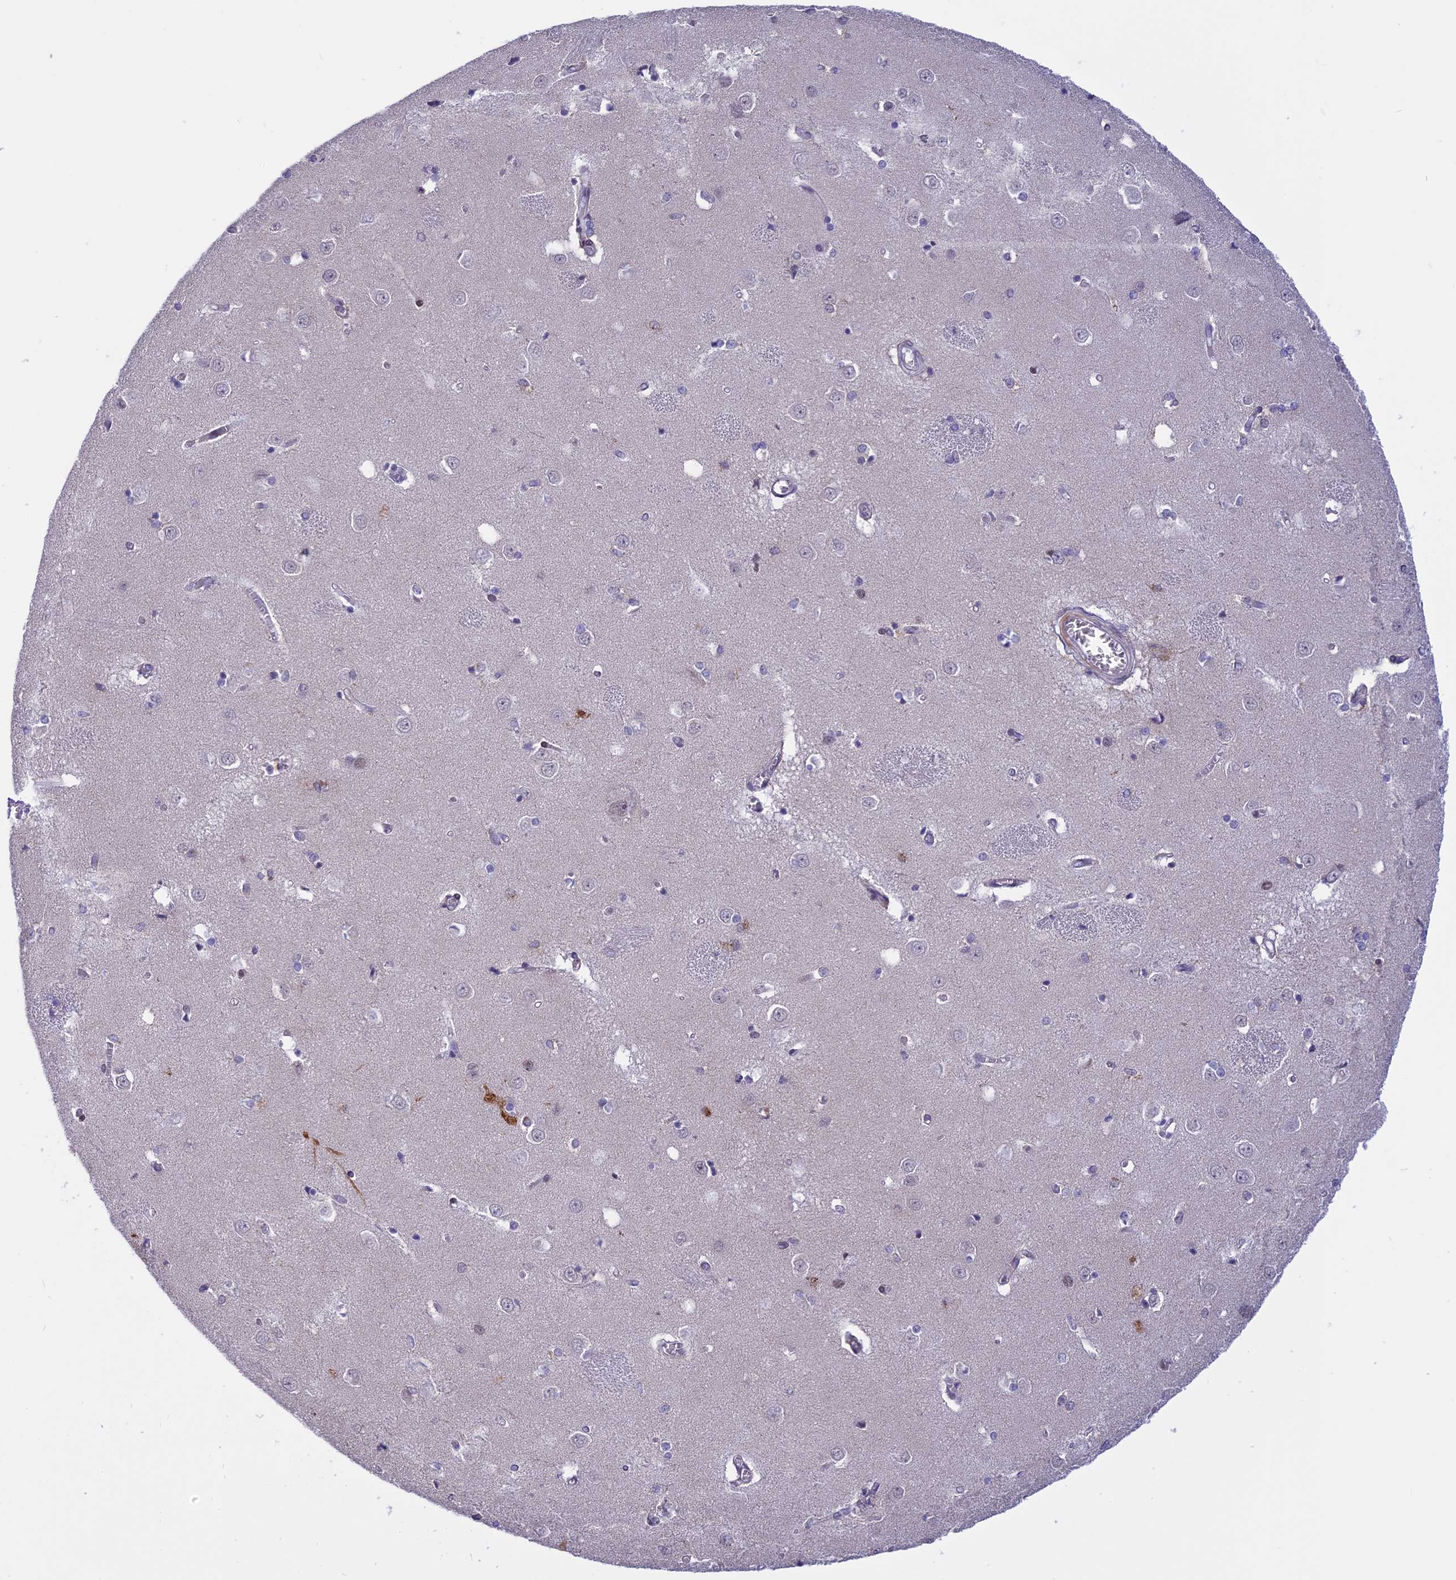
{"staining": {"intensity": "negative", "quantity": "none", "location": "none"}, "tissue": "caudate", "cell_type": "Glial cells", "image_type": "normal", "snomed": [{"axis": "morphology", "description": "Normal tissue, NOS"}, {"axis": "topography", "description": "Lateral ventricle wall"}], "caption": "This is an immunohistochemistry (IHC) histopathology image of normal caudate. There is no expression in glial cells.", "gene": "CORO2A", "patient": {"sex": "male", "age": 37}}